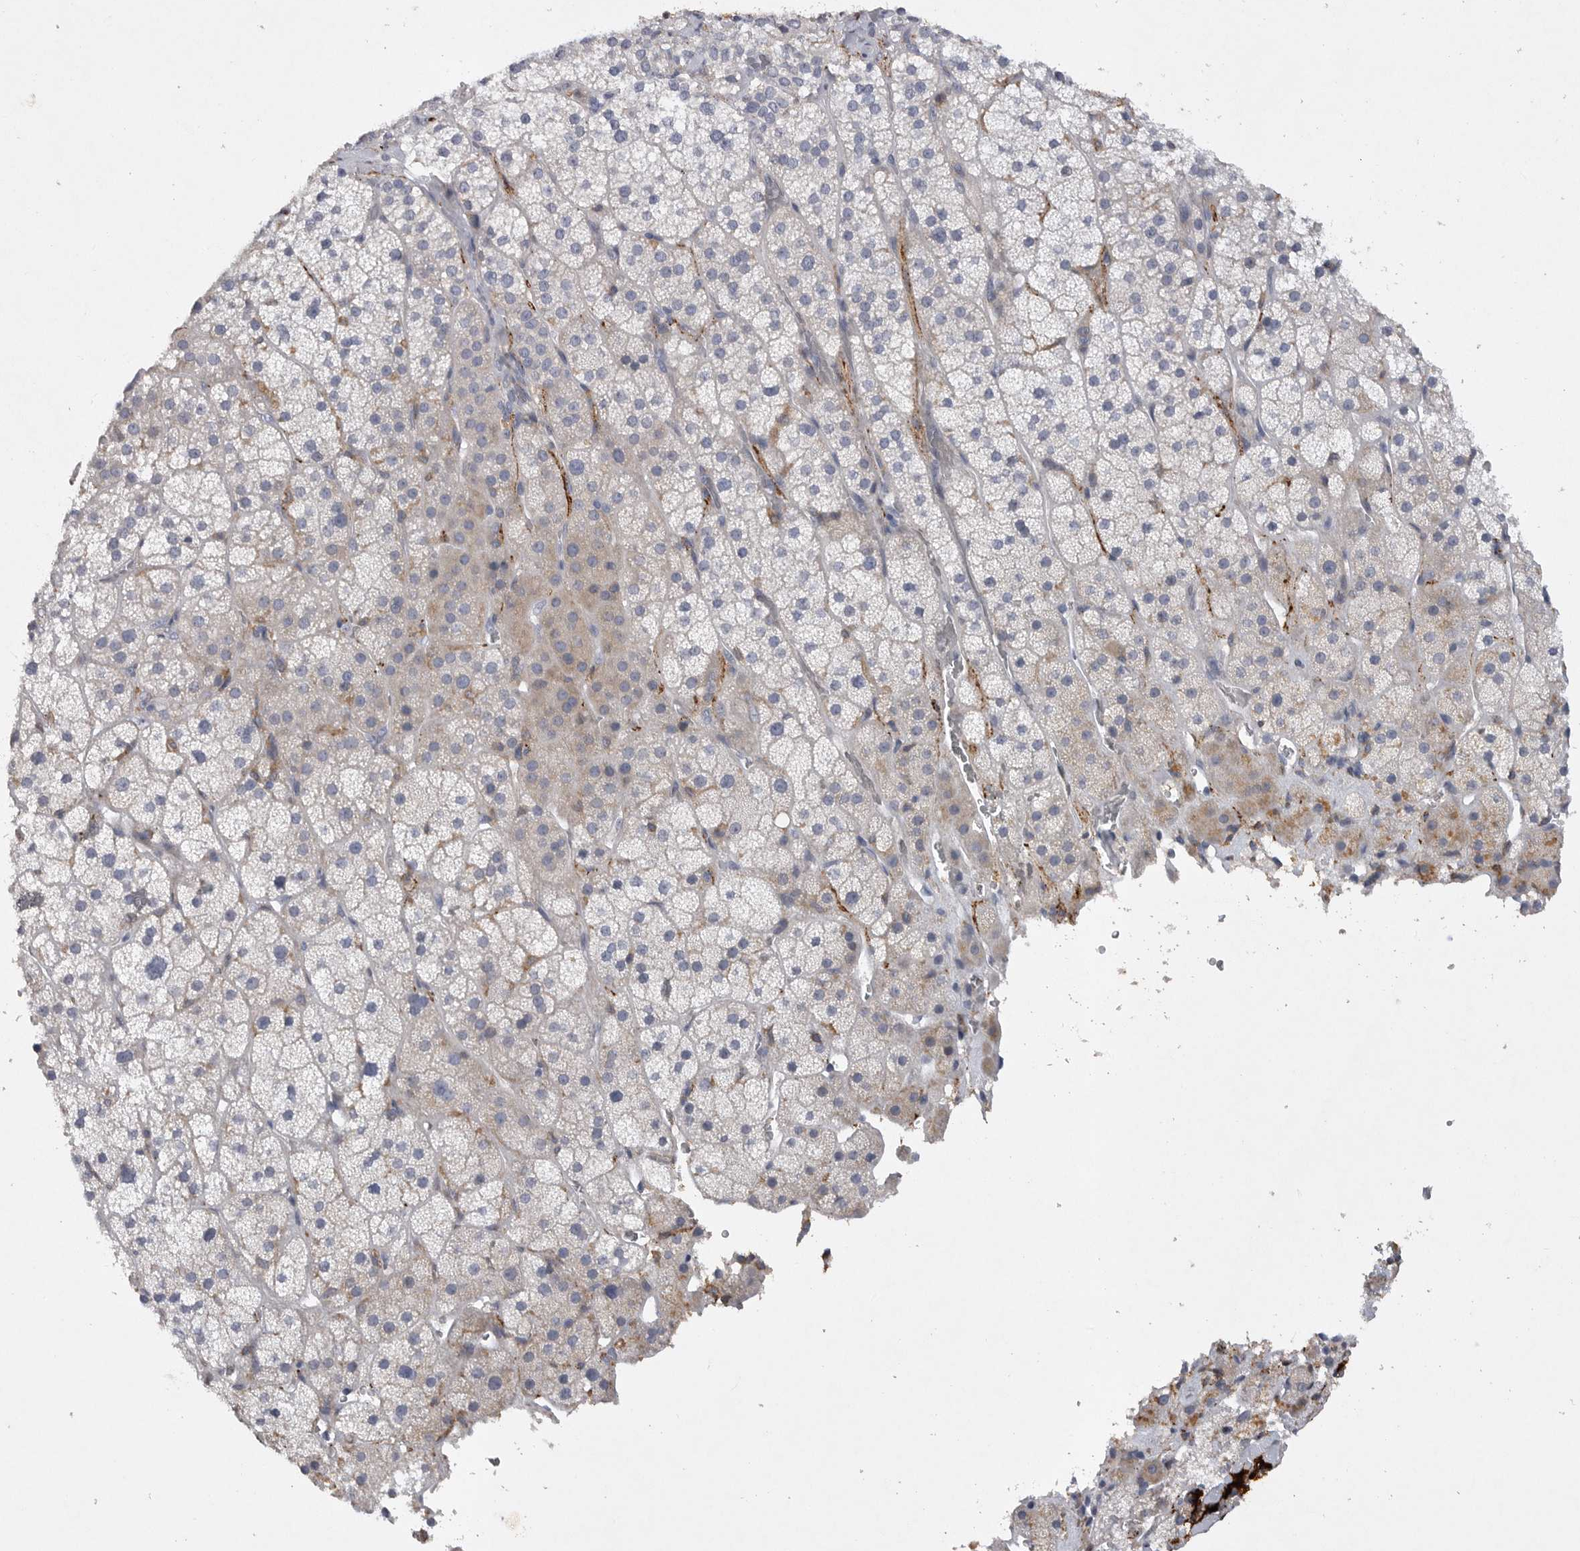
{"staining": {"intensity": "strong", "quantity": "<25%", "location": "cytoplasmic/membranous"}, "tissue": "adrenal gland", "cell_type": "Glandular cells", "image_type": "normal", "snomed": [{"axis": "morphology", "description": "Normal tissue, NOS"}, {"axis": "topography", "description": "Adrenal gland"}], "caption": "Immunohistochemical staining of normal human adrenal gland shows <25% levels of strong cytoplasmic/membranous protein expression in approximately <25% of glandular cells.", "gene": "EDEM3", "patient": {"sex": "male", "age": 57}}